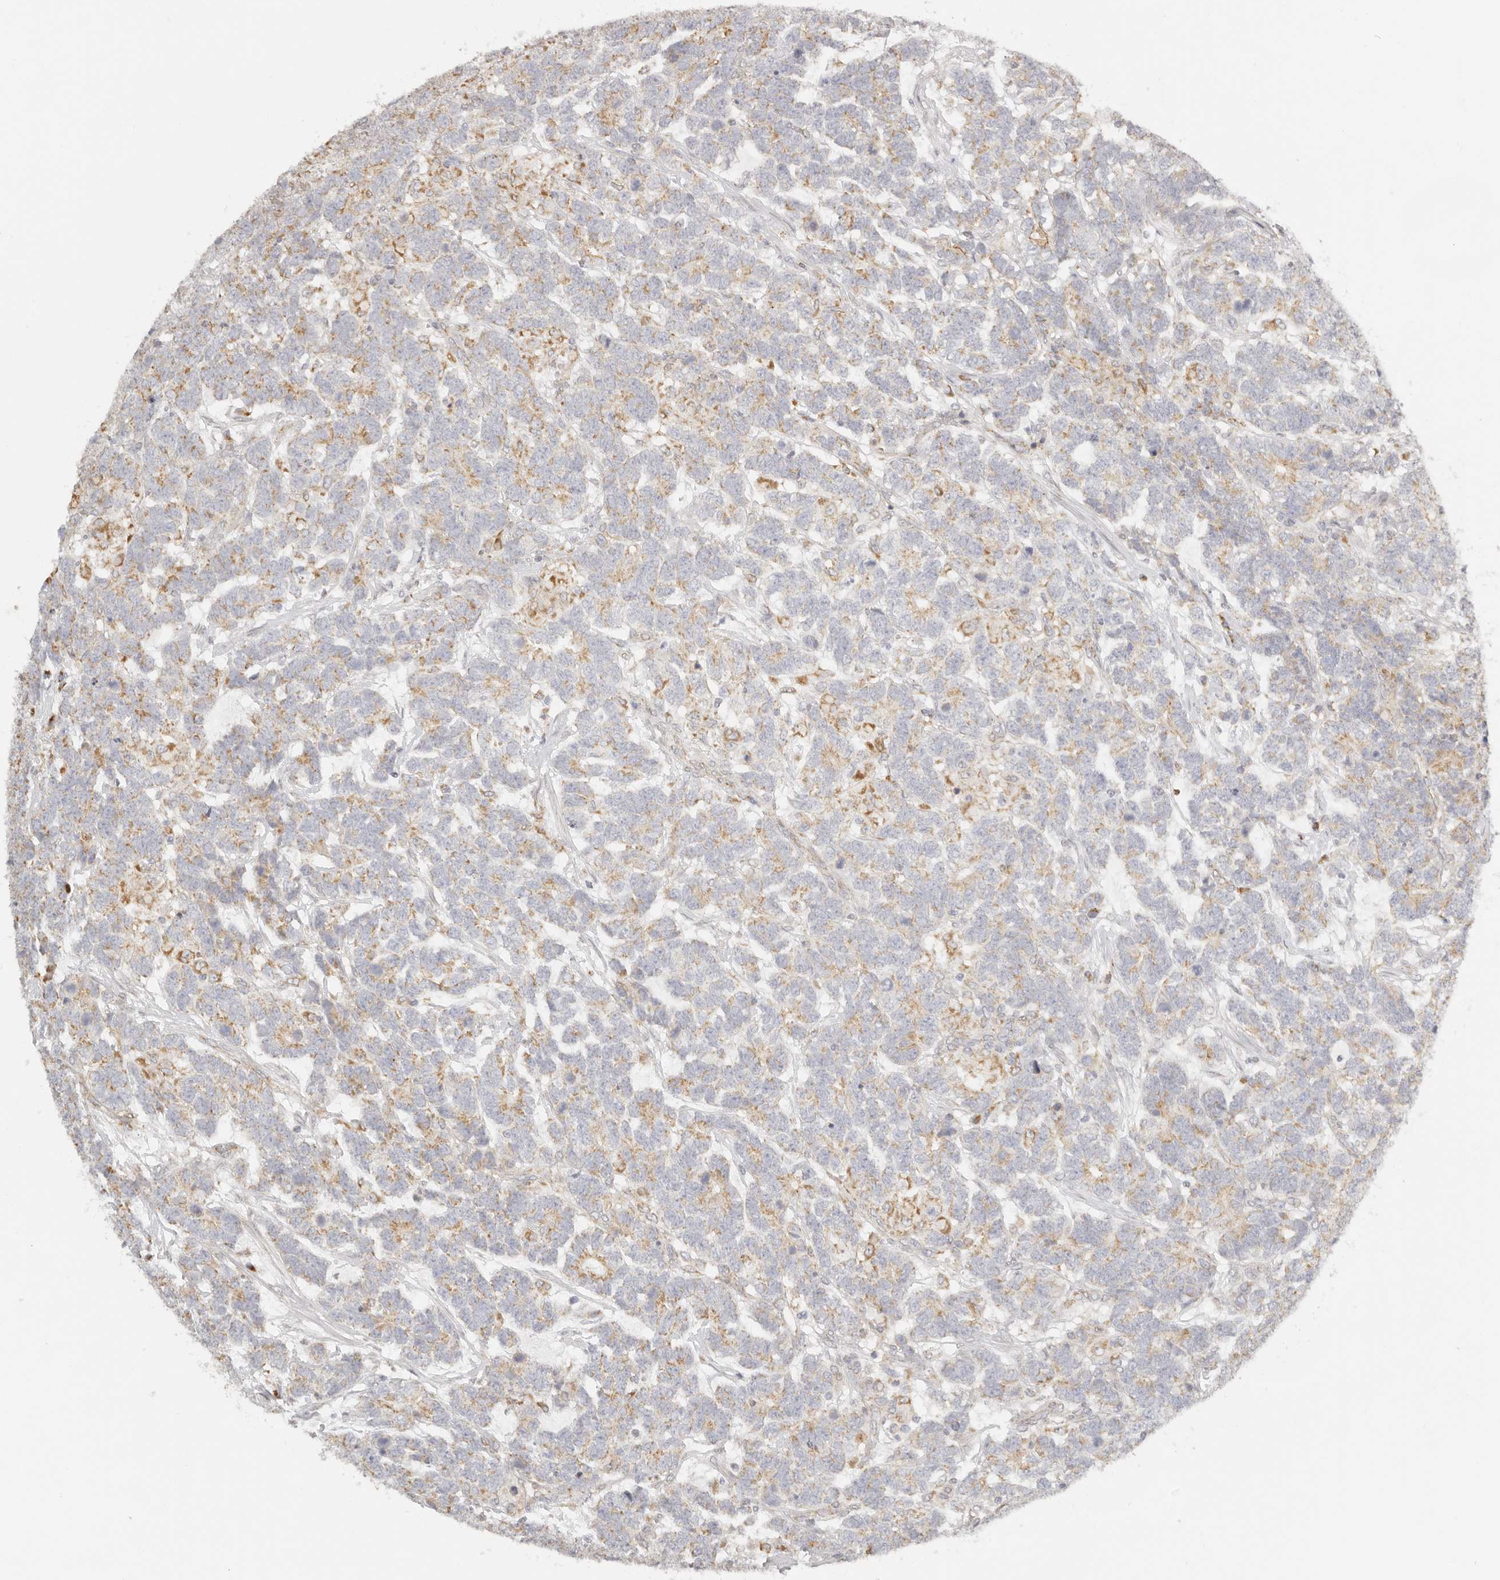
{"staining": {"intensity": "moderate", "quantity": "25%-75%", "location": "cytoplasmic/membranous"}, "tissue": "testis cancer", "cell_type": "Tumor cells", "image_type": "cancer", "snomed": [{"axis": "morphology", "description": "Carcinoma, Embryonal, NOS"}, {"axis": "topography", "description": "Testis"}], "caption": "Human testis embryonal carcinoma stained for a protein (brown) shows moderate cytoplasmic/membranous positive expression in about 25%-75% of tumor cells.", "gene": "KDF1", "patient": {"sex": "male", "age": 26}}